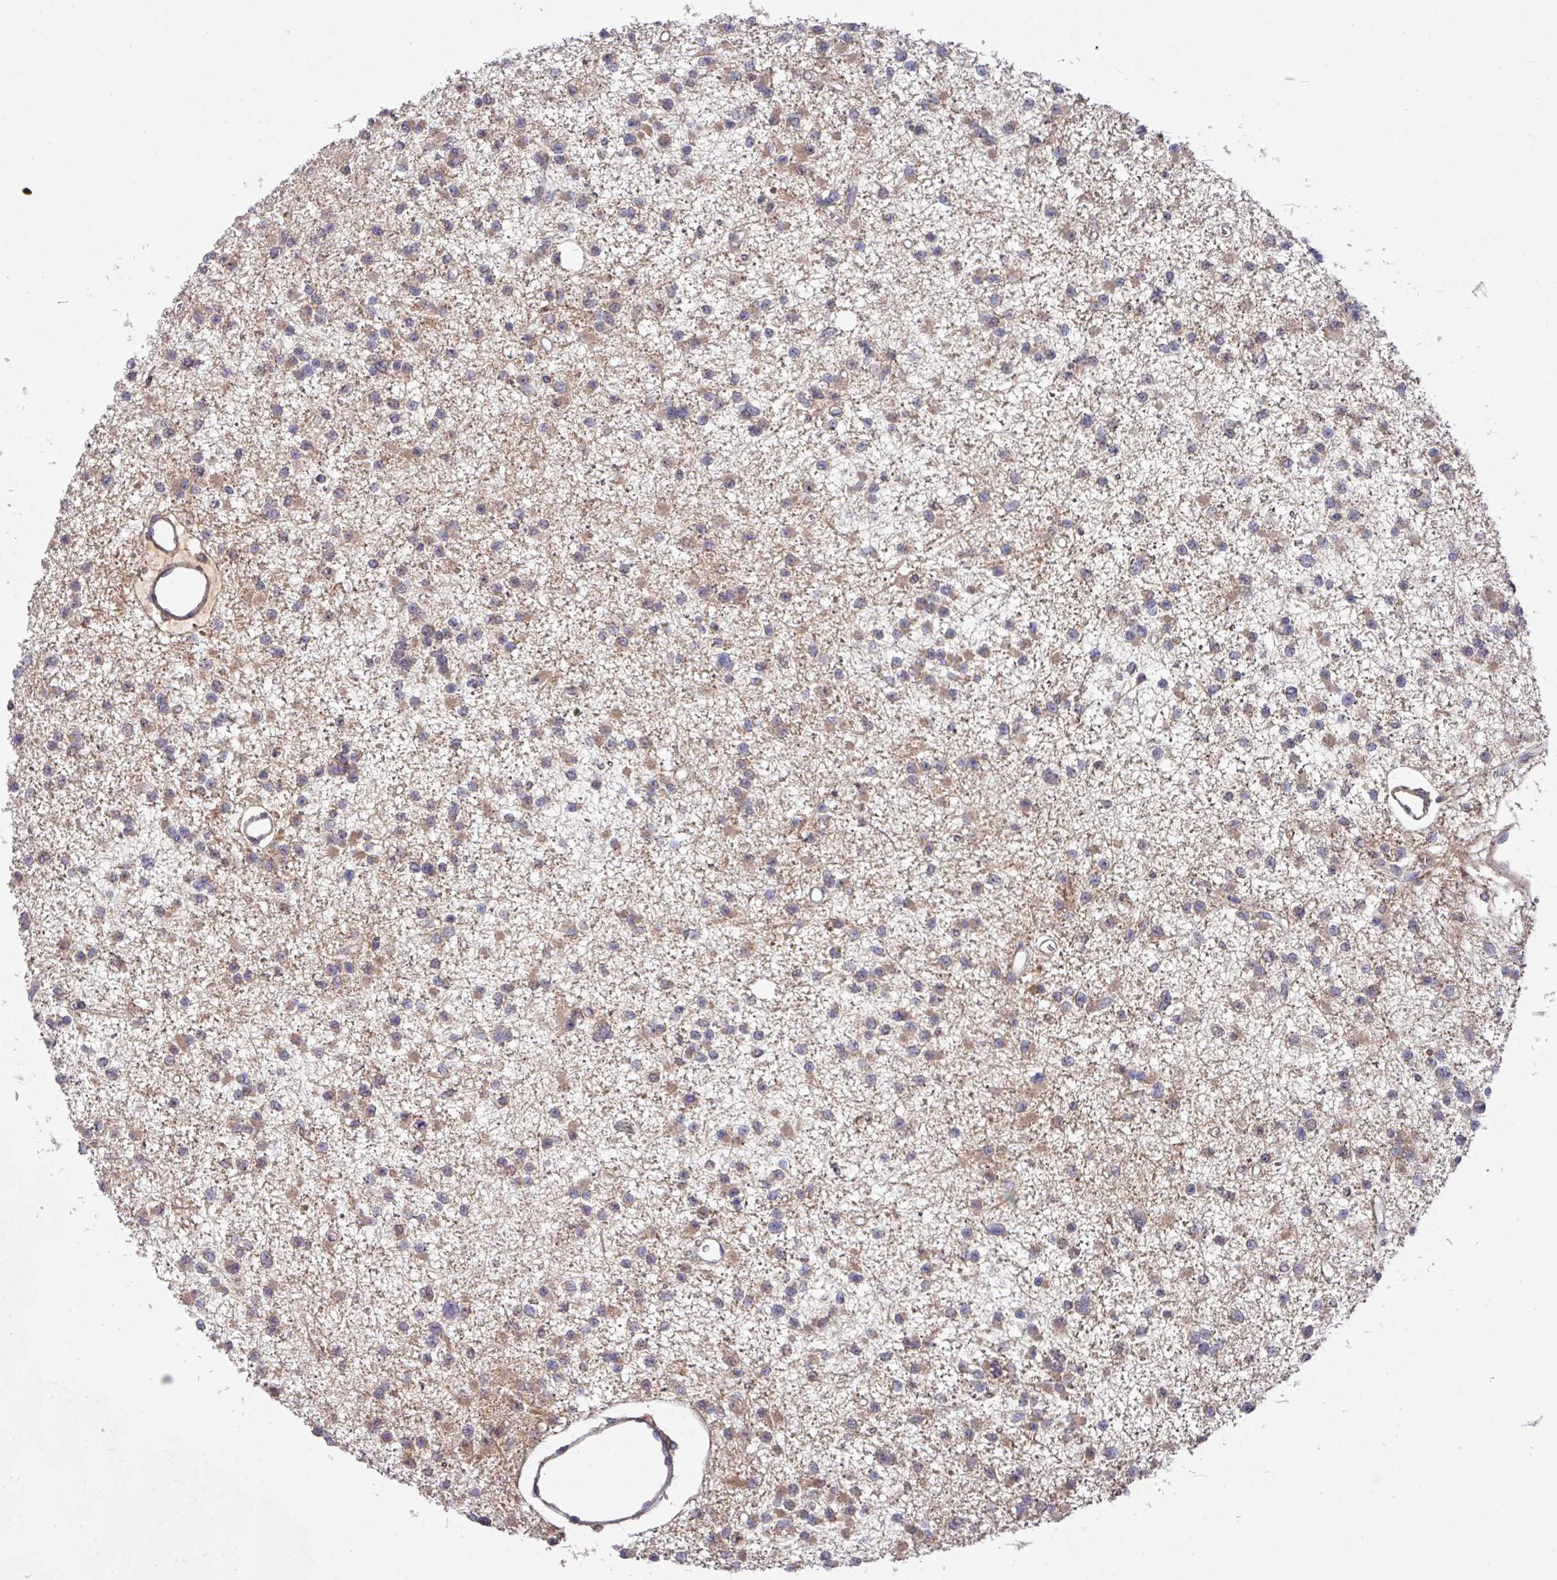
{"staining": {"intensity": "weak", "quantity": ">75%", "location": "cytoplasmic/membranous"}, "tissue": "glioma", "cell_type": "Tumor cells", "image_type": "cancer", "snomed": [{"axis": "morphology", "description": "Glioma, malignant, Low grade"}, {"axis": "topography", "description": "Brain"}], "caption": "Glioma stained with a brown dye shows weak cytoplasmic/membranous positive expression in approximately >75% of tumor cells.", "gene": "EXTL3", "patient": {"sex": "female", "age": 22}}